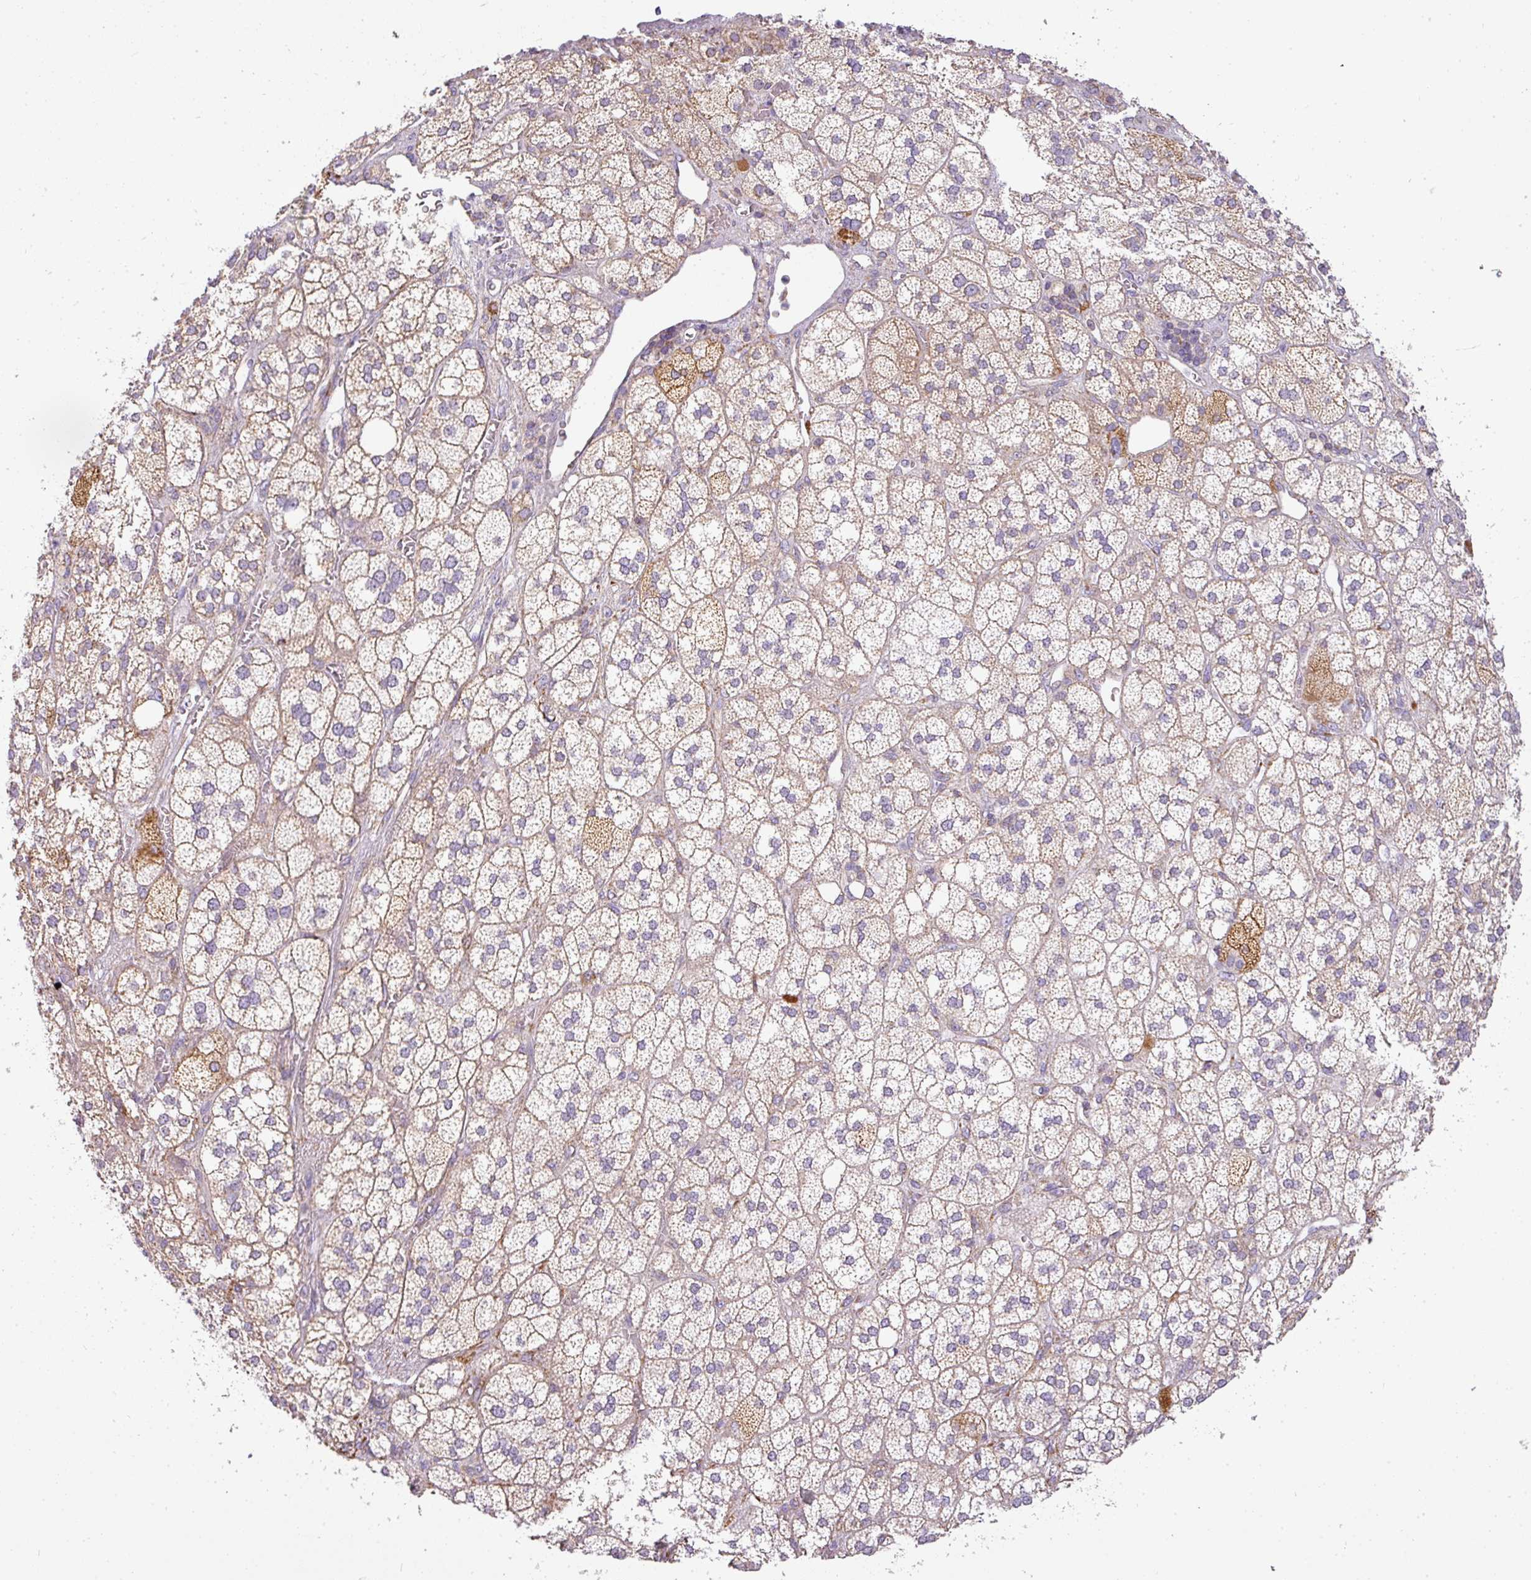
{"staining": {"intensity": "moderate", "quantity": "25%-75%", "location": "cytoplasmic/membranous"}, "tissue": "adrenal gland", "cell_type": "Glandular cells", "image_type": "normal", "snomed": [{"axis": "morphology", "description": "Normal tissue, NOS"}, {"axis": "topography", "description": "Adrenal gland"}], "caption": "Immunohistochemistry staining of benign adrenal gland, which demonstrates medium levels of moderate cytoplasmic/membranous staining in approximately 25%-75% of glandular cells indicating moderate cytoplasmic/membranous protein expression. The staining was performed using DAB (brown) for protein detection and nuclei were counterstained in hematoxylin (blue).", "gene": "ZNF211", "patient": {"sex": "male", "age": 61}}